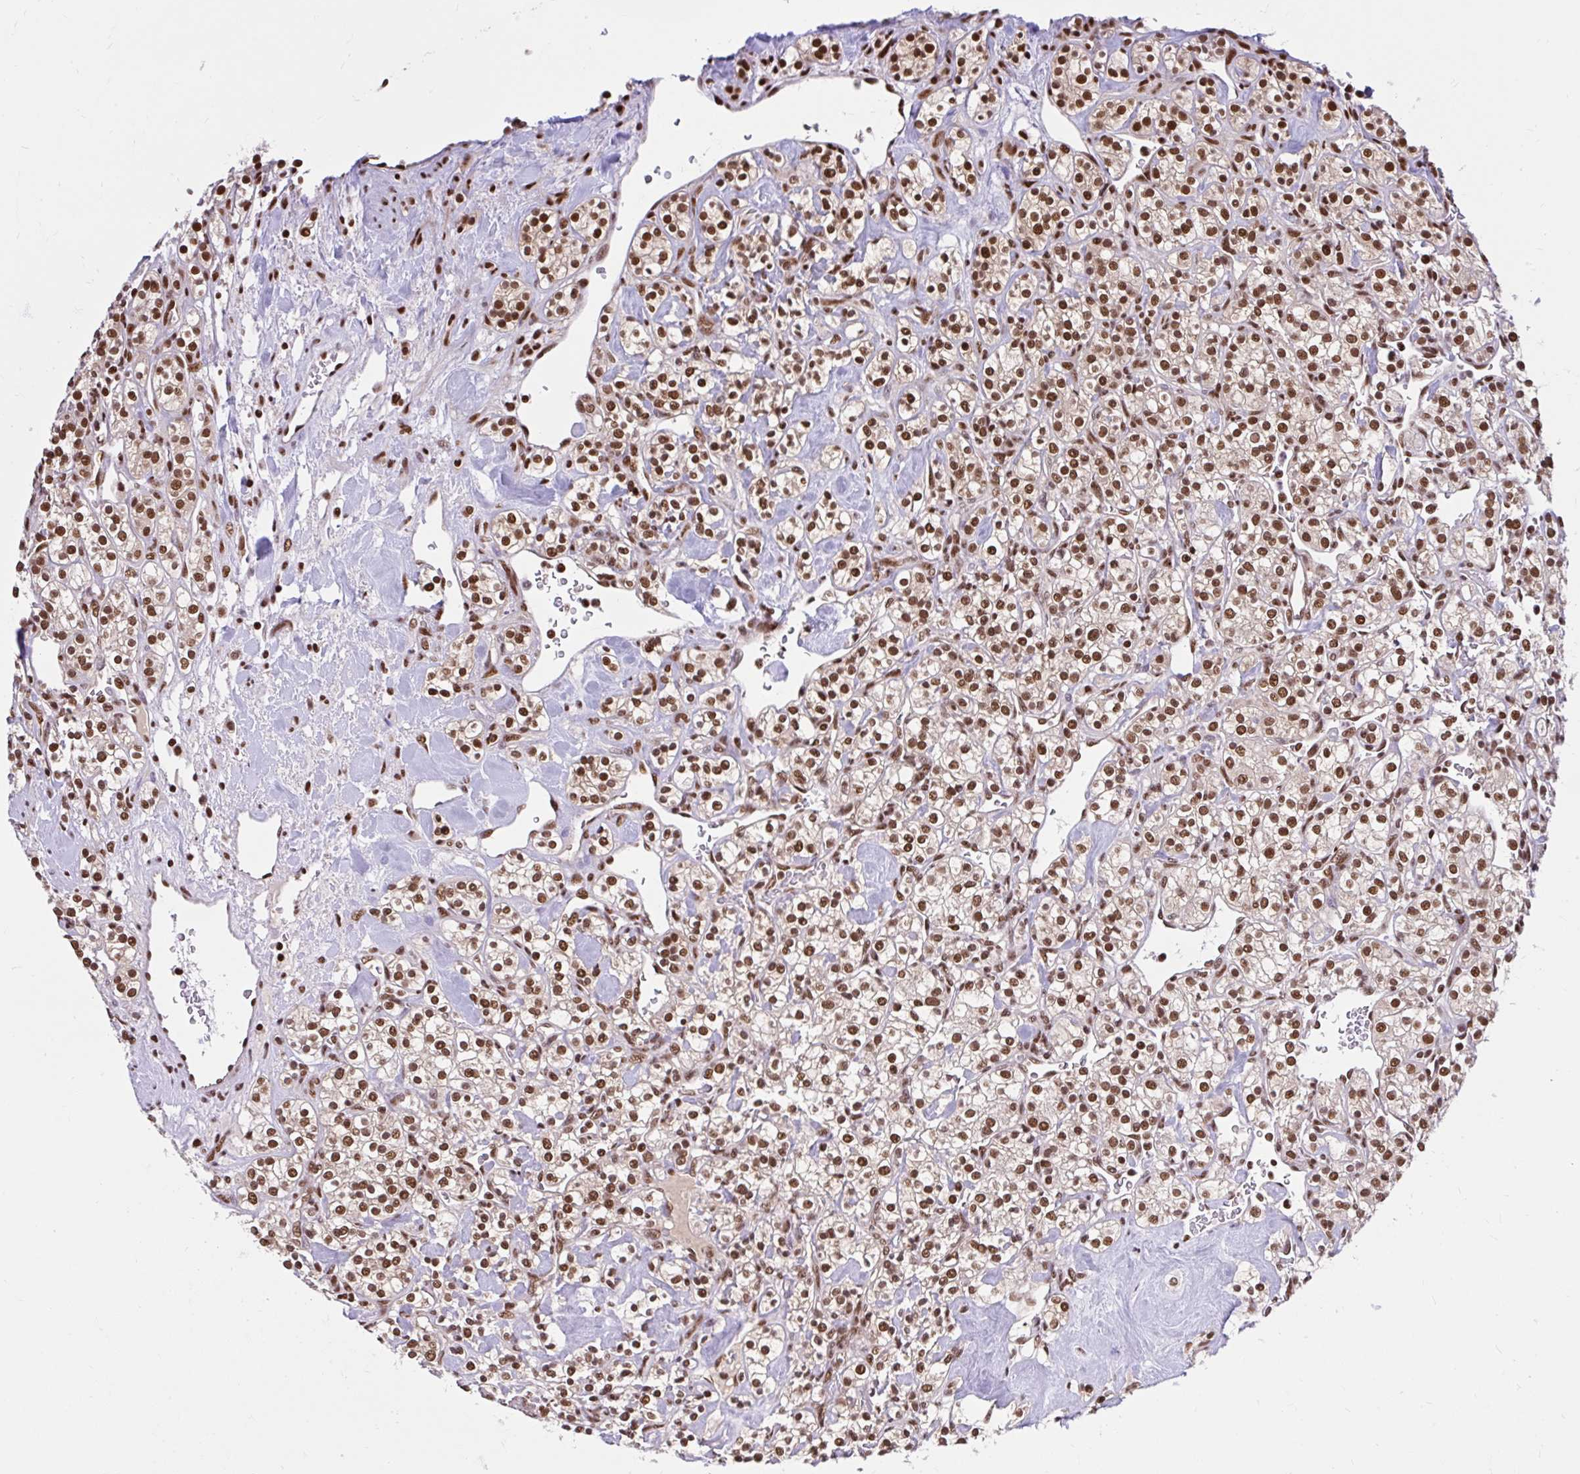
{"staining": {"intensity": "moderate", "quantity": ">75%", "location": "nuclear"}, "tissue": "renal cancer", "cell_type": "Tumor cells", "image_type": "cancer", "snomed": [{"axis": "morphology", "description": "Adenocarcinoma, NOS"}, {"axis": "topography", "description": "Kidney"}], "caption": "Protein staining of adenocarcinoma (renal) tissue reveals moderate nuclear staining in approximately >75% of tumor cells.", "gene": "ABCA9", "patient": {"sex": "male", "age": 77}}